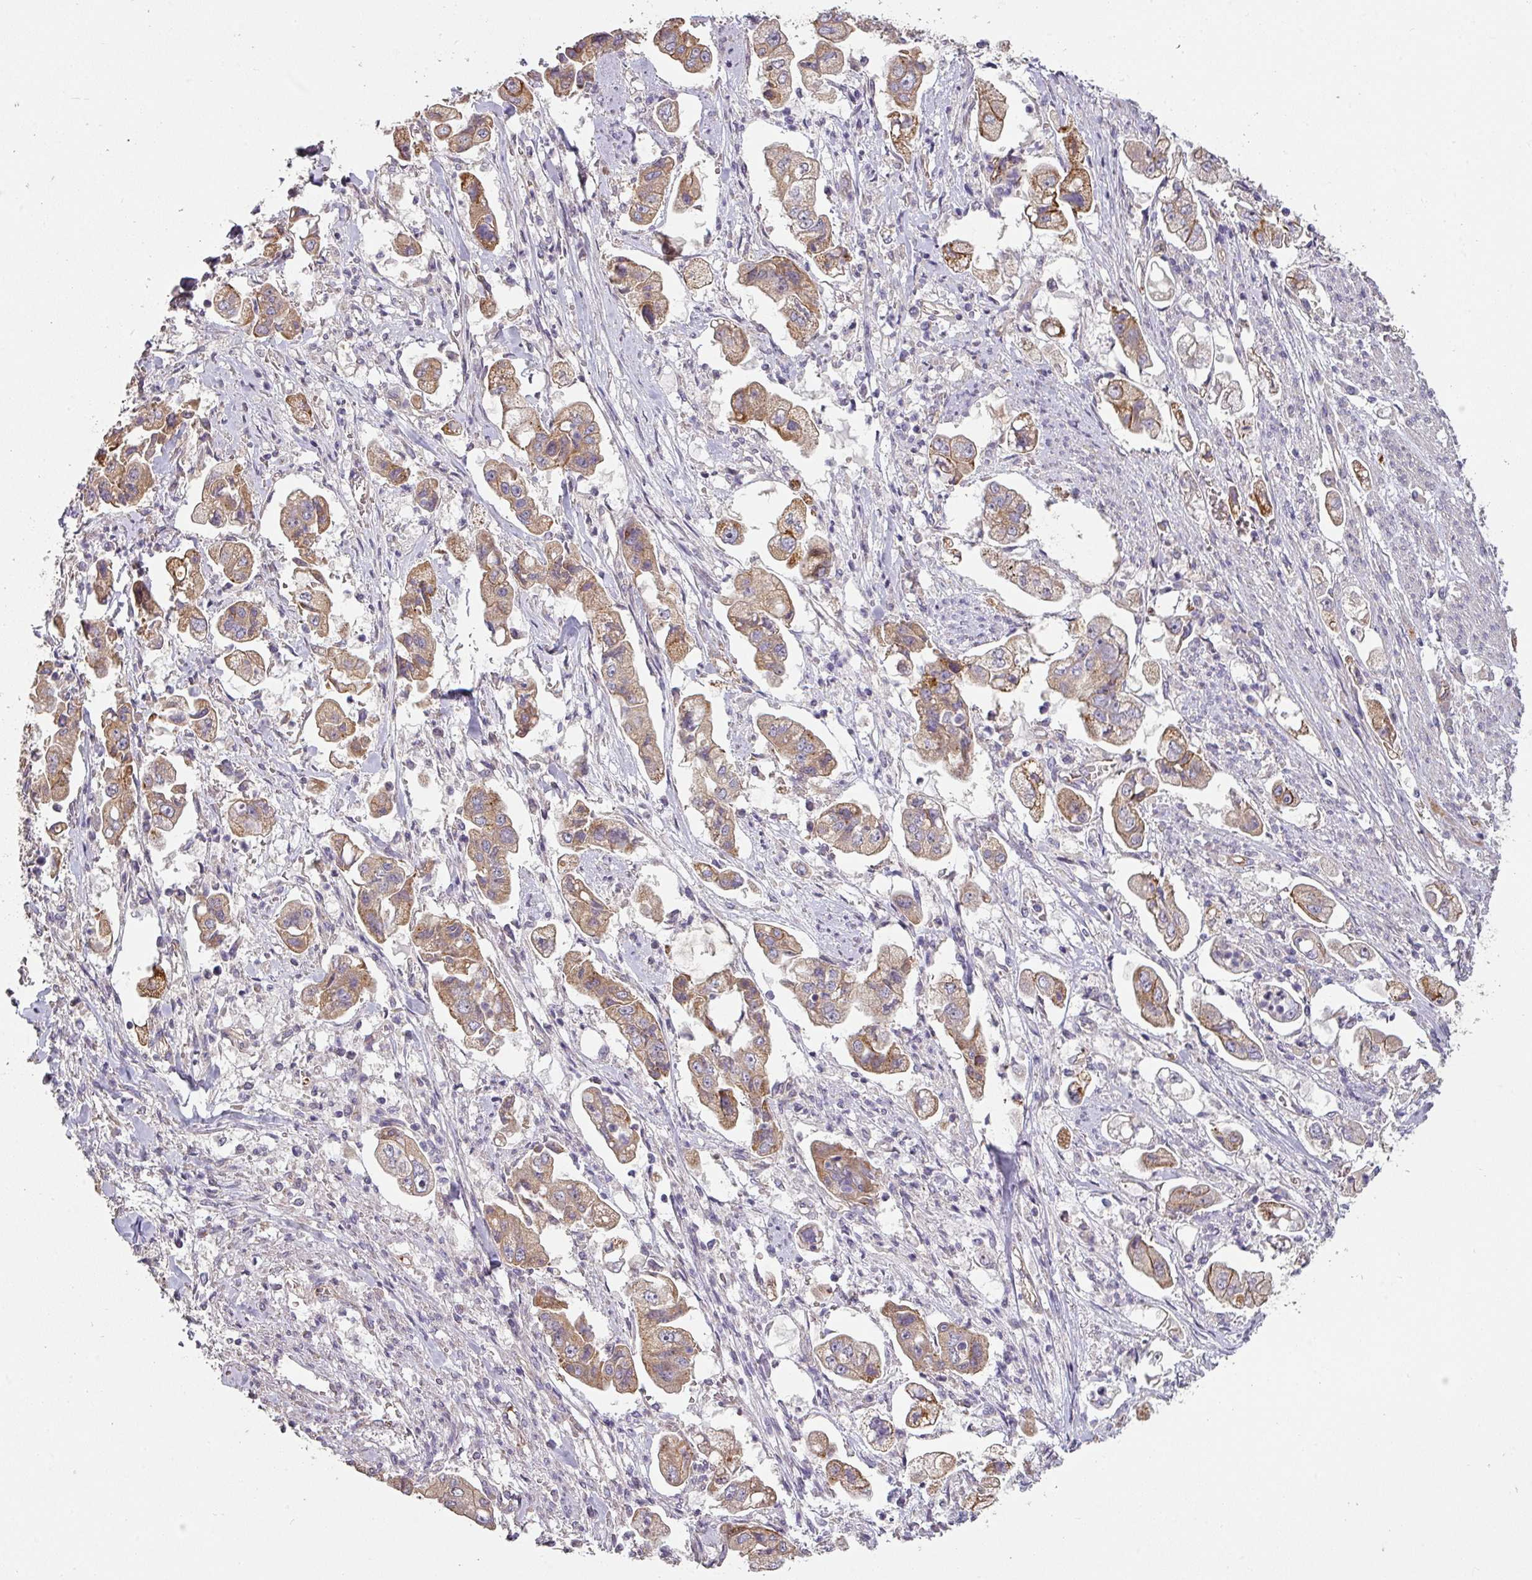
{"staining": {"intensity": "moderate", "quantity": "25%-75%", "location": "cytoplasmic/membranous"}, "tissue": "stomach cancer", "cell_type": "Tumor cells", "image_type": "cancer", "snomed": [{"axis": "morphology", "description": "Adenocarcinoma, NOS"}, {"axis": "topography", "description": "Stomach"}], "caption": "A medium amount of moderate cytoplasmic/membranous expression is seen in approximately 25%-75% of tumor cells in adenocarcinoma (stomach) tissue. The staining was performed using DAB (3,3'-diaminobenzidine) to visualize the protein expression in brown, while the nuclei were stained in blue with hematoxylin (Magnification: 20x).", "gene": "PCDH1", "patient": {"sex": "male", "age": 62}}